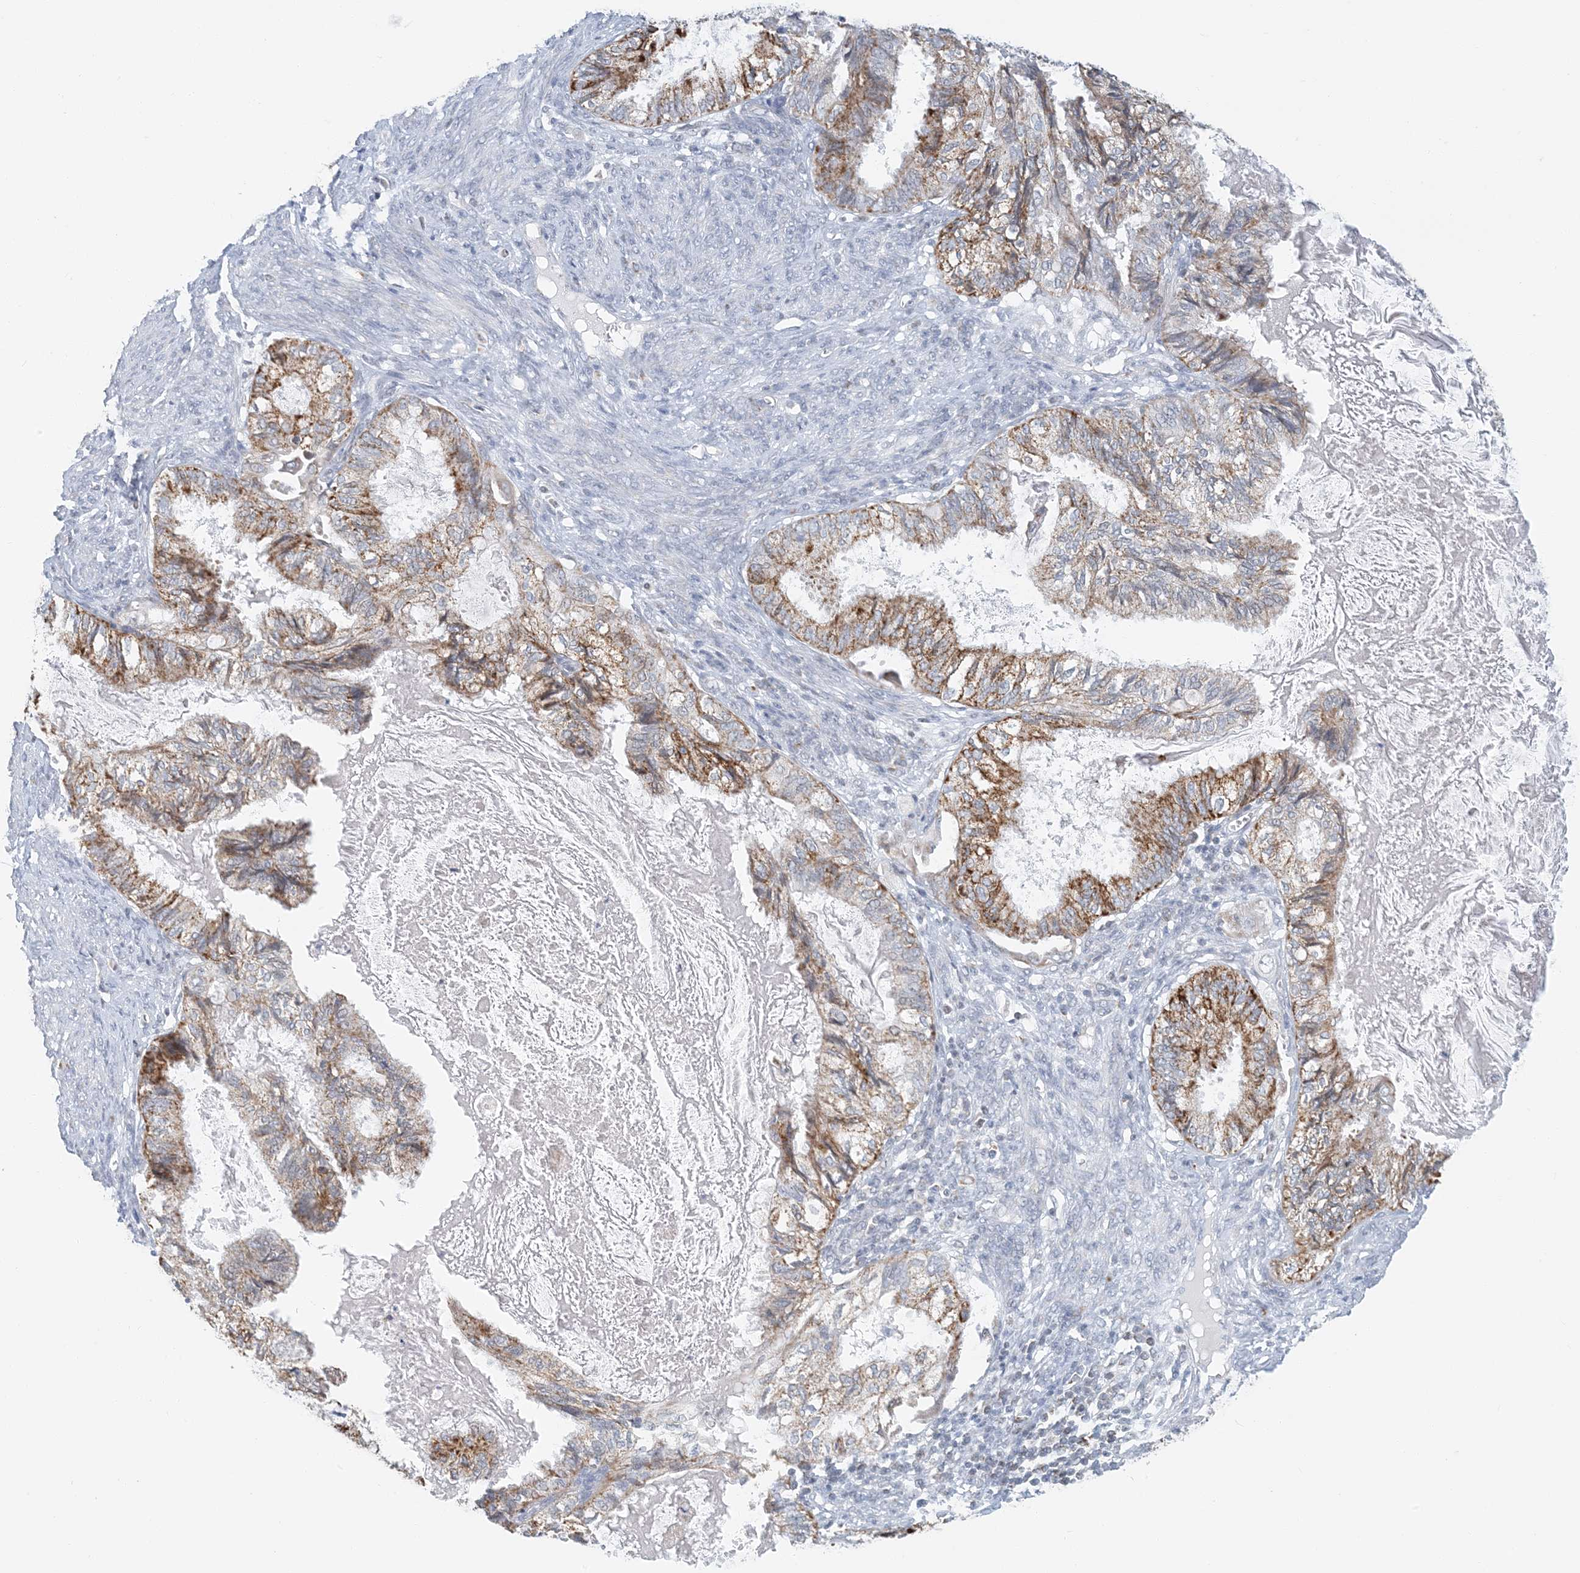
{"staining": {"intensity": "moderate", "quantity": ">75%", "location": "cytoplasmic/membranous"}, "tissue": "cervical cancer", "cell_type": "Tumor cells", "image_type": "cancer", "snomed": [{"axis": "morphology", "description": "Normal tissue, NOS"}, {"axis": "morphology", "description": "Adenocarcinoma, NOS"}, {"axis": "topography", "description": "Cervix"}, {"axis": "topography", "description": "Endometrium"}], "caption": "IHC image of neoplastic tissue: cervical cancer stained using immunohistochemistry displays medium levels of moderate protein expression localized specifically in the cytoplasmic/membranous of tumor cells, appearing as a cytoplasmic/membranous brown color.", "gene": "BDH1", "patient": {"sex": "female", "age": 86}}